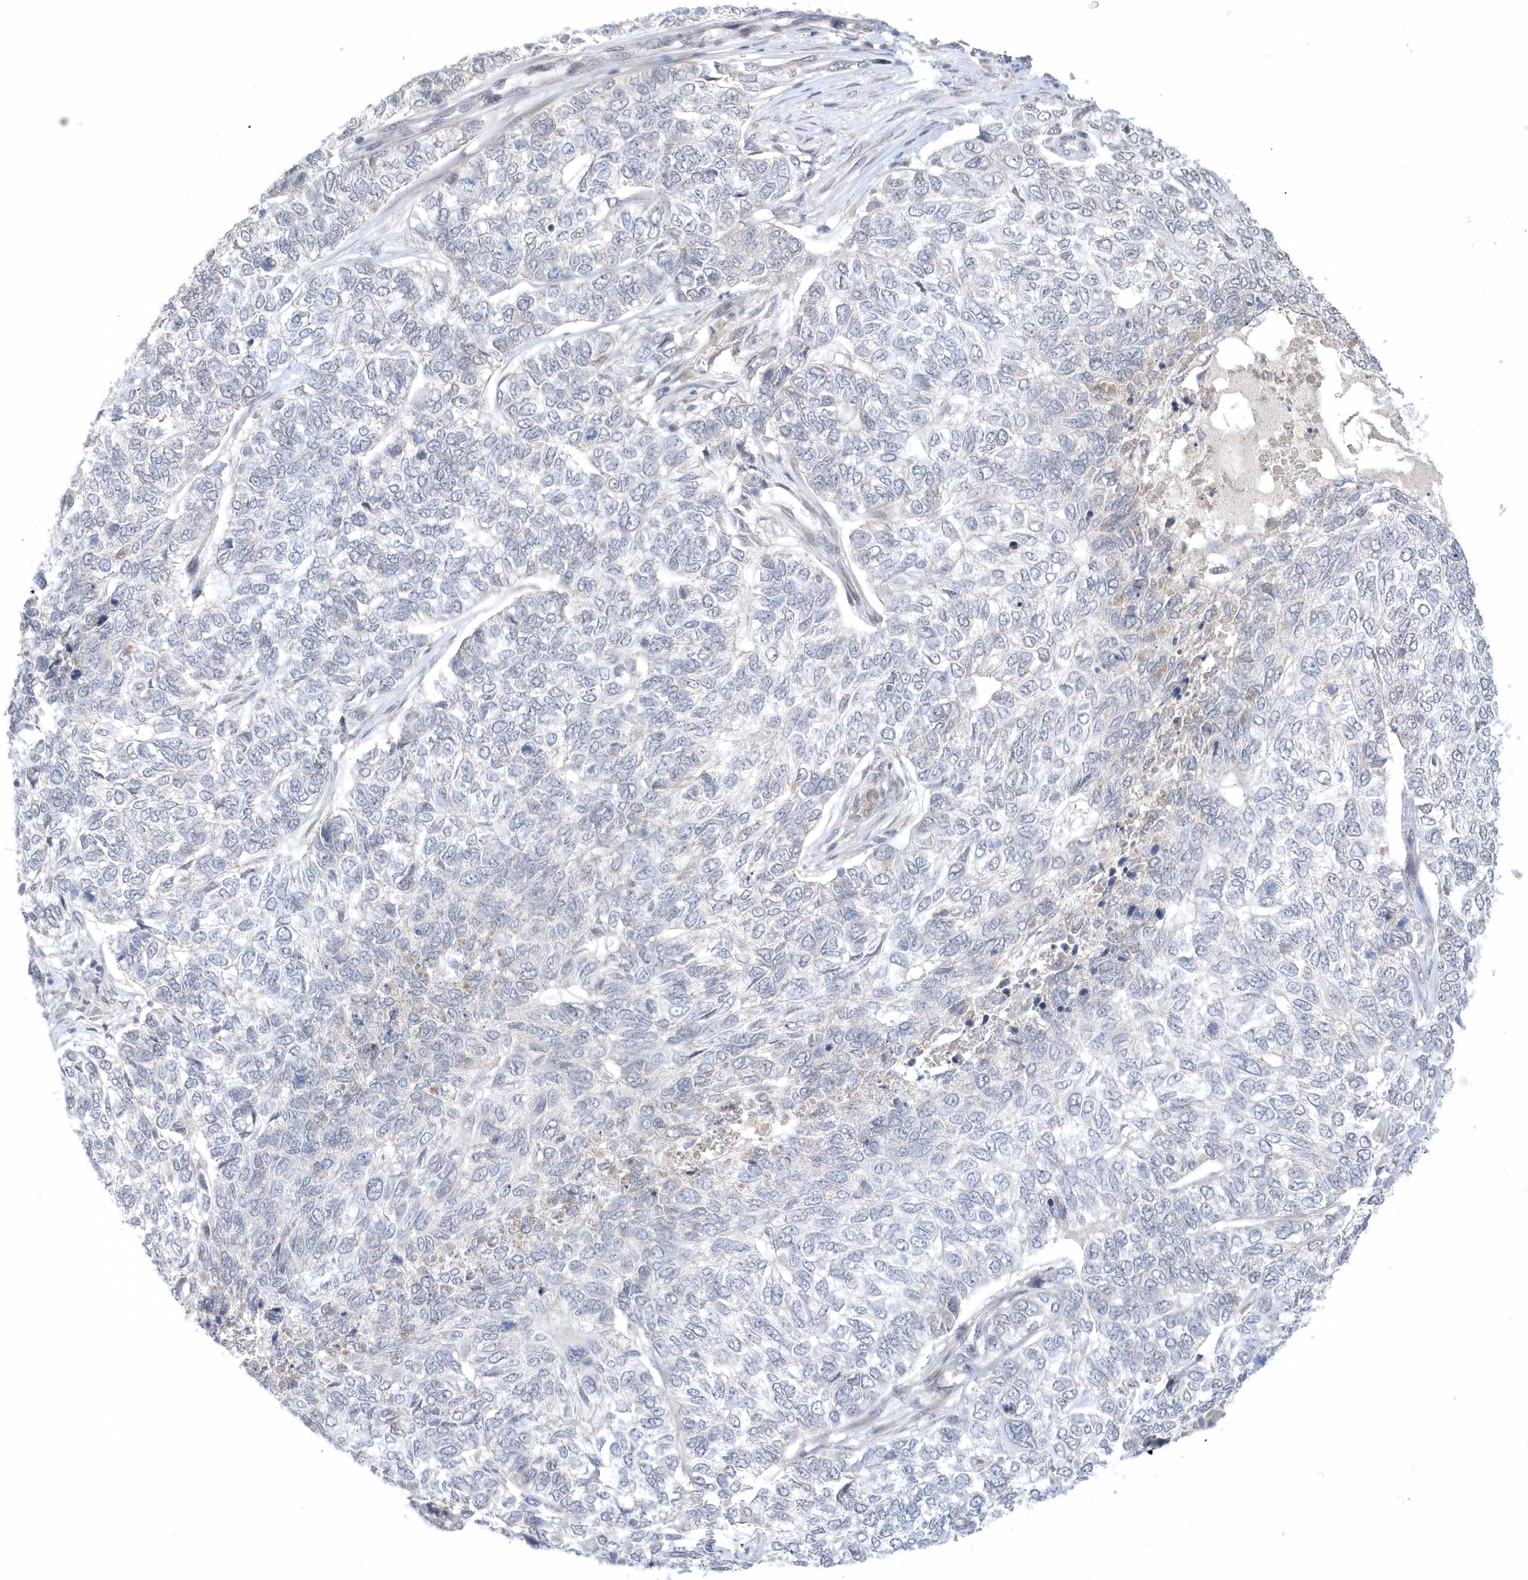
{"staining": {"intensity": "negative", "quantity": "none", "location": "none"}, "tissue": "skin cancer", "cell_type": "Tumor cells", "image_type": "cancer", "snomed": [{"axis": "morphology", "description": "Basal cell carcinoma"}, {"axis": "topography", "description": "Skin"}], "caption": "This is an IHC histopathology image of skin basal cell carcinoma. There is no expression in tumor cells.", "gene": "ZC3H12D", "patient": {"sex": "female", "age": 65}}